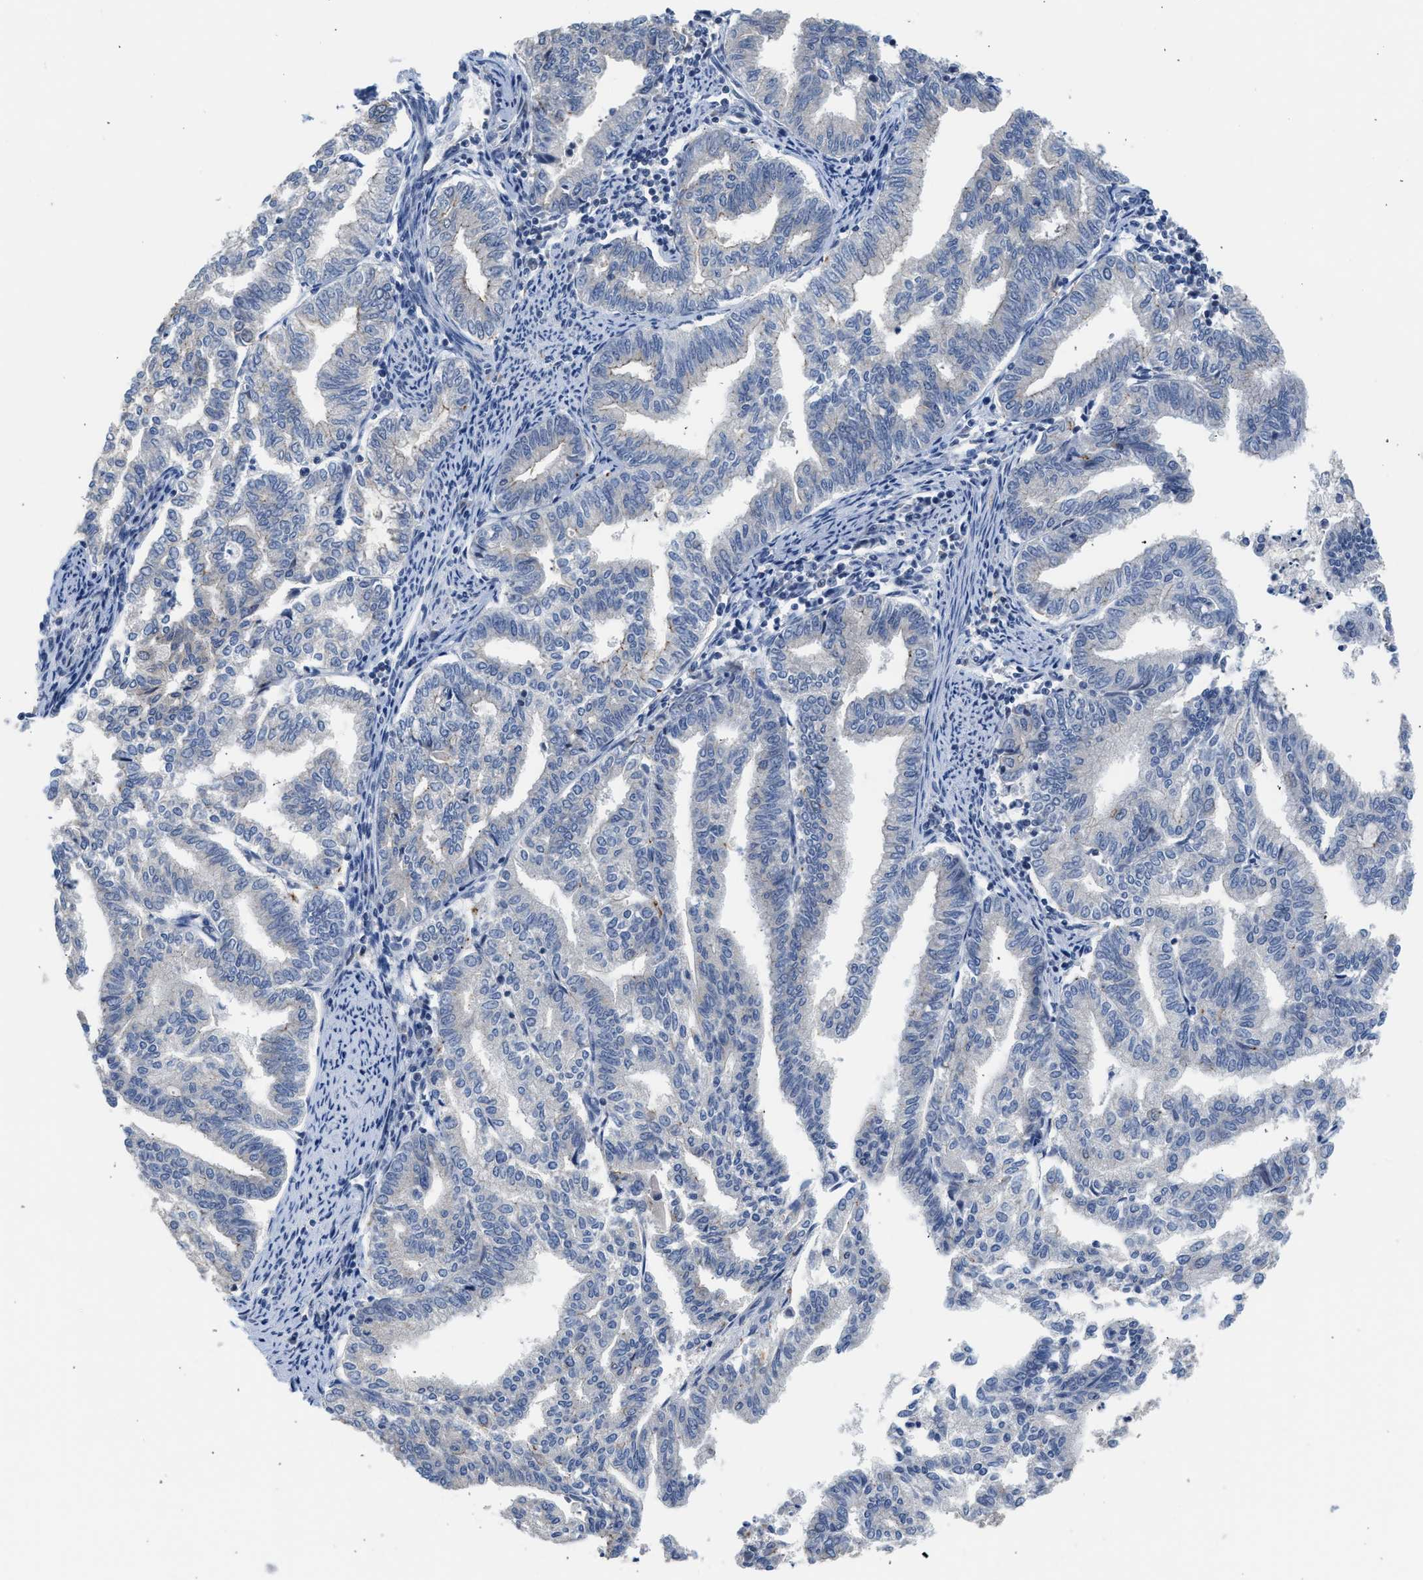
{"staining": {"intensity": "negative", "quantity": "none", "location": "none"}, "tissue": "endometrial cancer", "cell_type": "Tumor cells", "image_type": "cancer", "snomed": [{"axis": "morphology", "description": "Adenocarcinoma, NOS"}, {"axis": "topography", "description": "Endometrium"}], "caption": "This is an immunohistochemistry micrograph of human adenocarcinoma (endometrial). There is no positivity in tumor cells.", "gene": "CSF3R", "patient": {"sex": "female", "age": 79}}